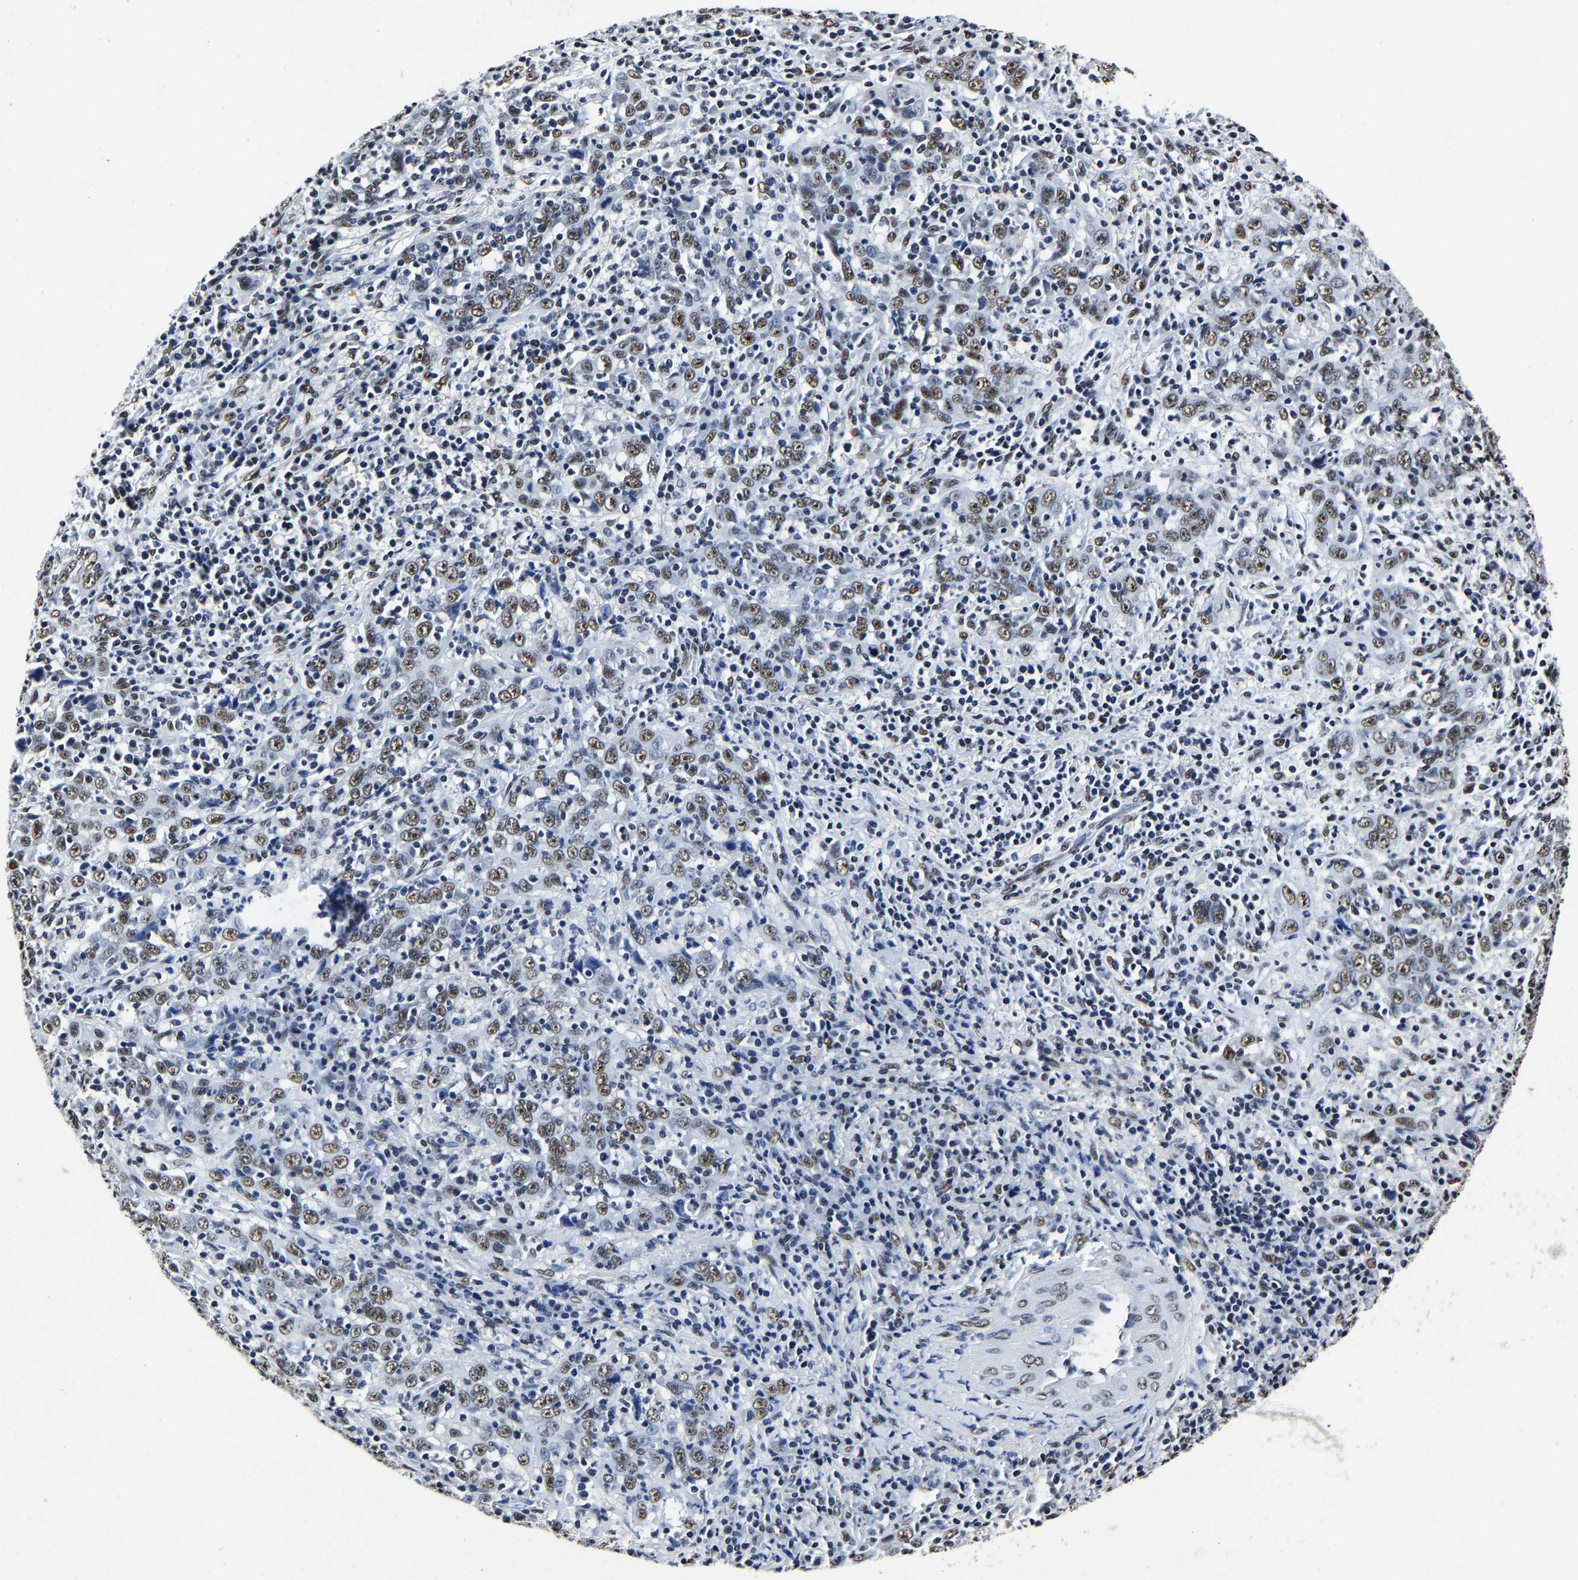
{"staining": {"intensity": "moderate", "quantity": "25%-75%", "location": "nuclear"}, "tissue": "cervical cancer", "cell_type": "Tumor cells", "image_type": "cancer", "snomed": [{"axis": "morphology", "description": "Squamous cell carcinoma, NOS"}, {"axis": "topography", "description": "Cervix"}], "caption": "Immunohistochemical staining of cervical cancer reveals moderate nuclear protein expression in approximately 25%-75% of tumor cells. (DAB (3,3'-diaminobenzidine) IHC with brightfield microscopy, high magnification).", "gene": "RBM45", "patient": {"sex": "female", "age": 46}}